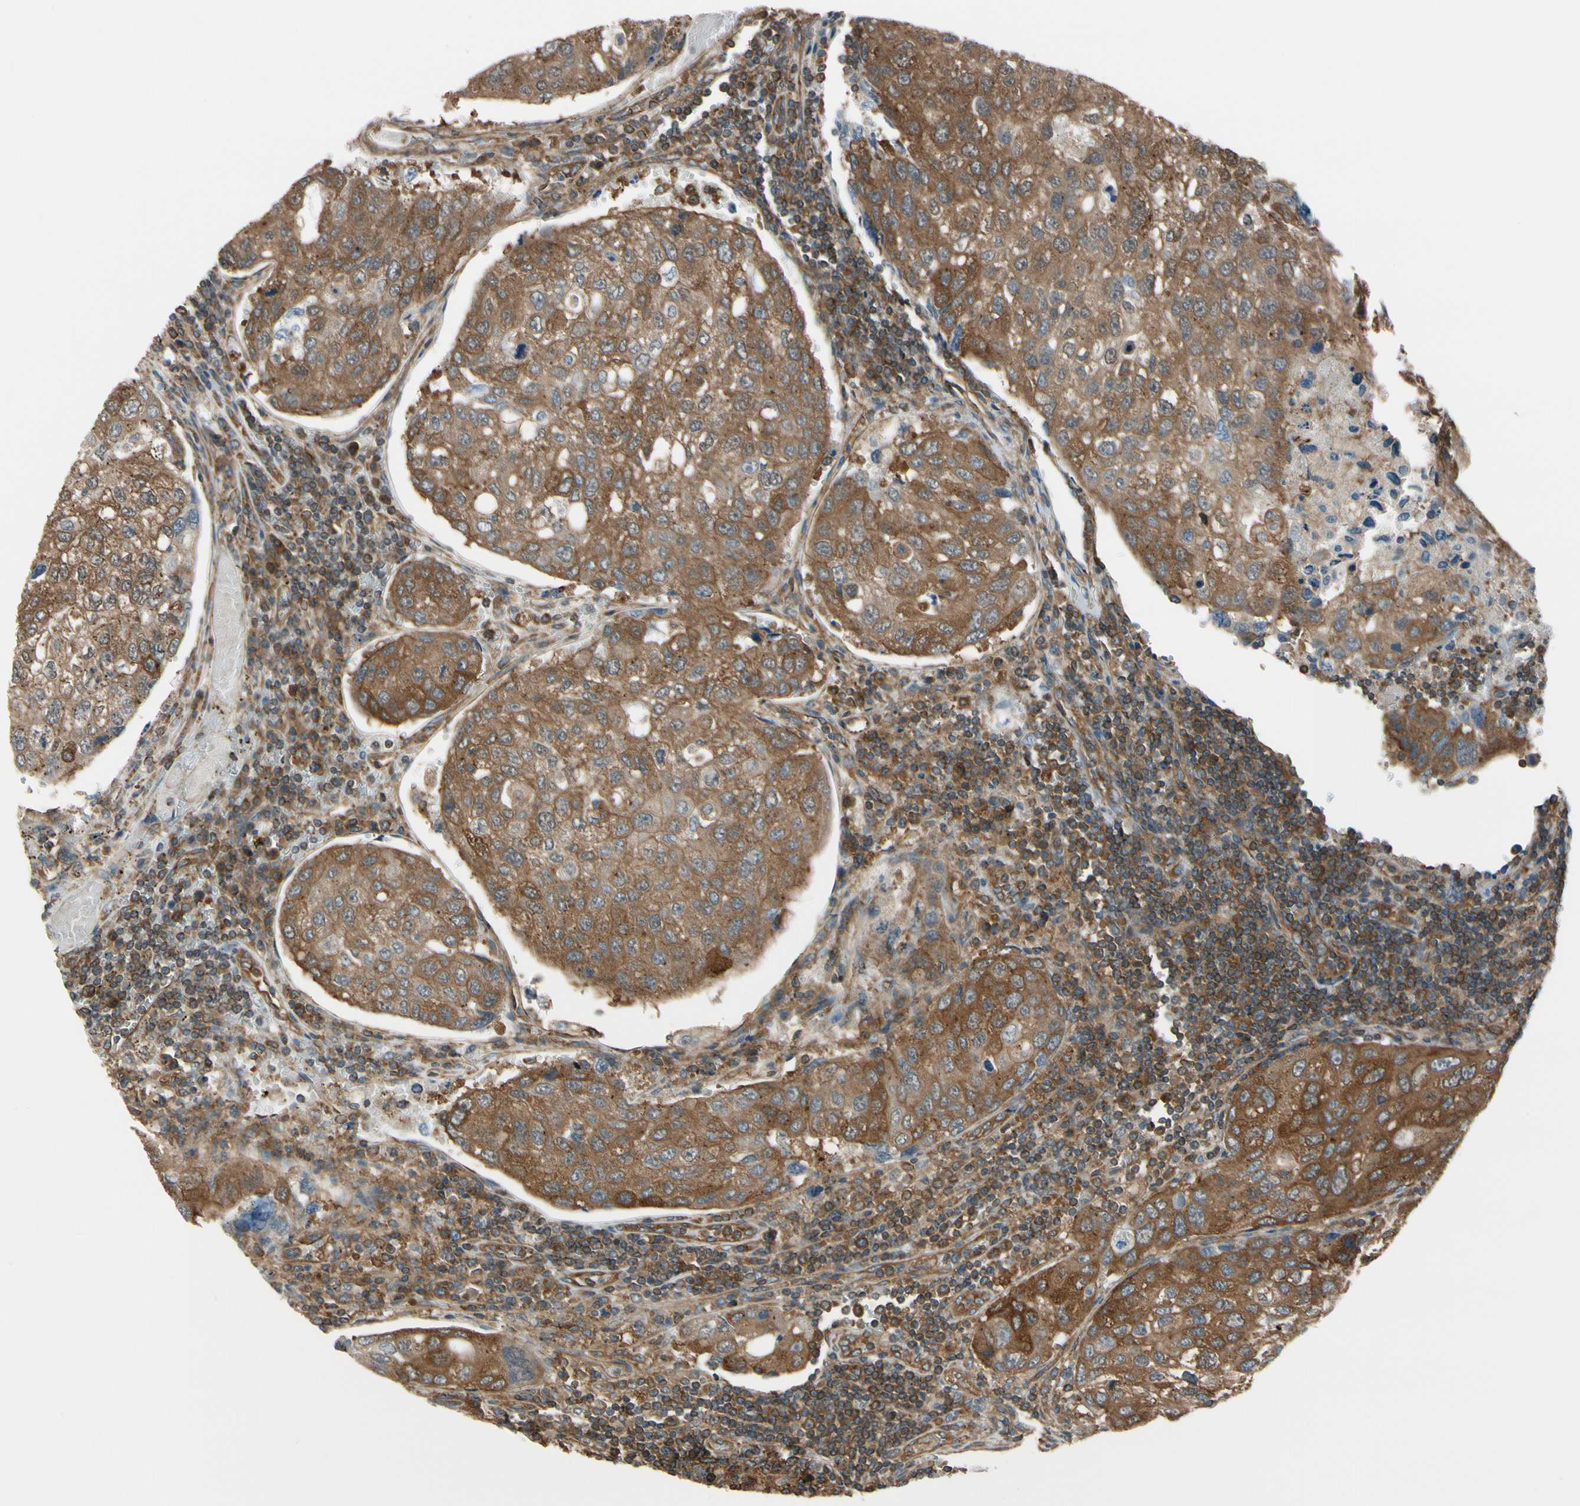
{"staining": {"intensity": "moderate", "quantity": ">75%", "location": "cytoplasmic/membranous"}, "tissue": "urothelial cancer", "cell_type": "Tumor cells", "image_type": "cancer", "snomed": [{"axis": "morphology", "description": "Urothelial carcinoma, High grade"}, {"axis": "topography", "description": "Lymph node"}, {"axis": "topography", "description": "Urinary bladder"}], "caption": "Protein analysis of urothelial carcinoma (high-grade) tissue displays moderate cytoplasmic/membranous staining in about >75% of tumor cells.", "gene": "EPS15", "patient": {"sex": "male", "age": 51}}